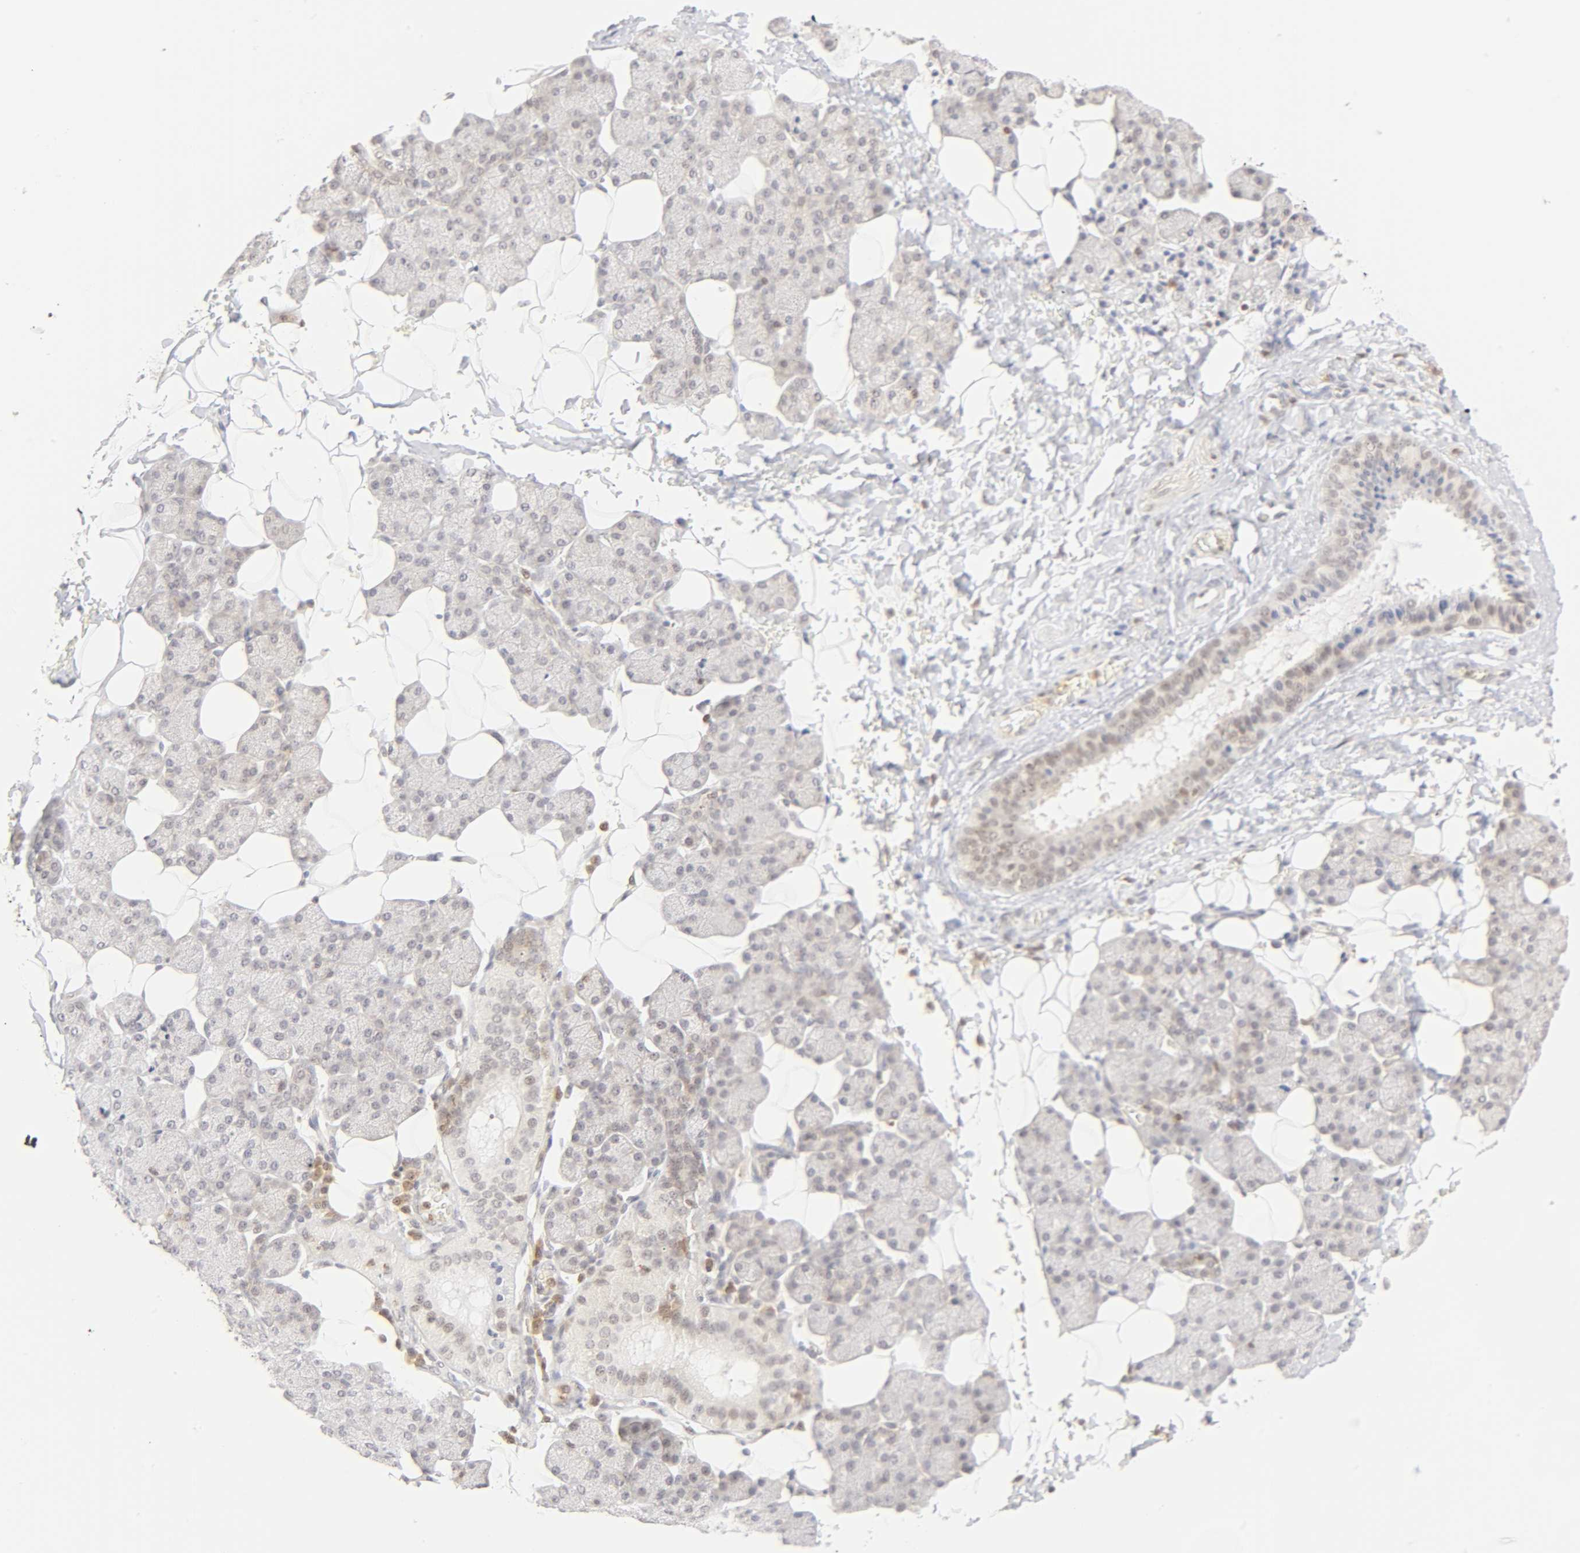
{"staining": {"intensity": "negative", "quantity": "none", "location": "none"}, "tissue": "salivary gland", "cell_type": "Glandular cells", "image_type": "normal", "snomed": [{"axis": "morphology", "description": "Normal tissue, NOS"}, {"axis": "topography", "description": "Lymph node"}, {"axis": "topography", "description": "Salivary gland"}], "caption": "The immunohistochemistry (IHC) photomicrograph has no significant expression in glandular cells of salivary gland.", "gene": "KIF2A", "patient": {"sex": "male", "age": 8}}